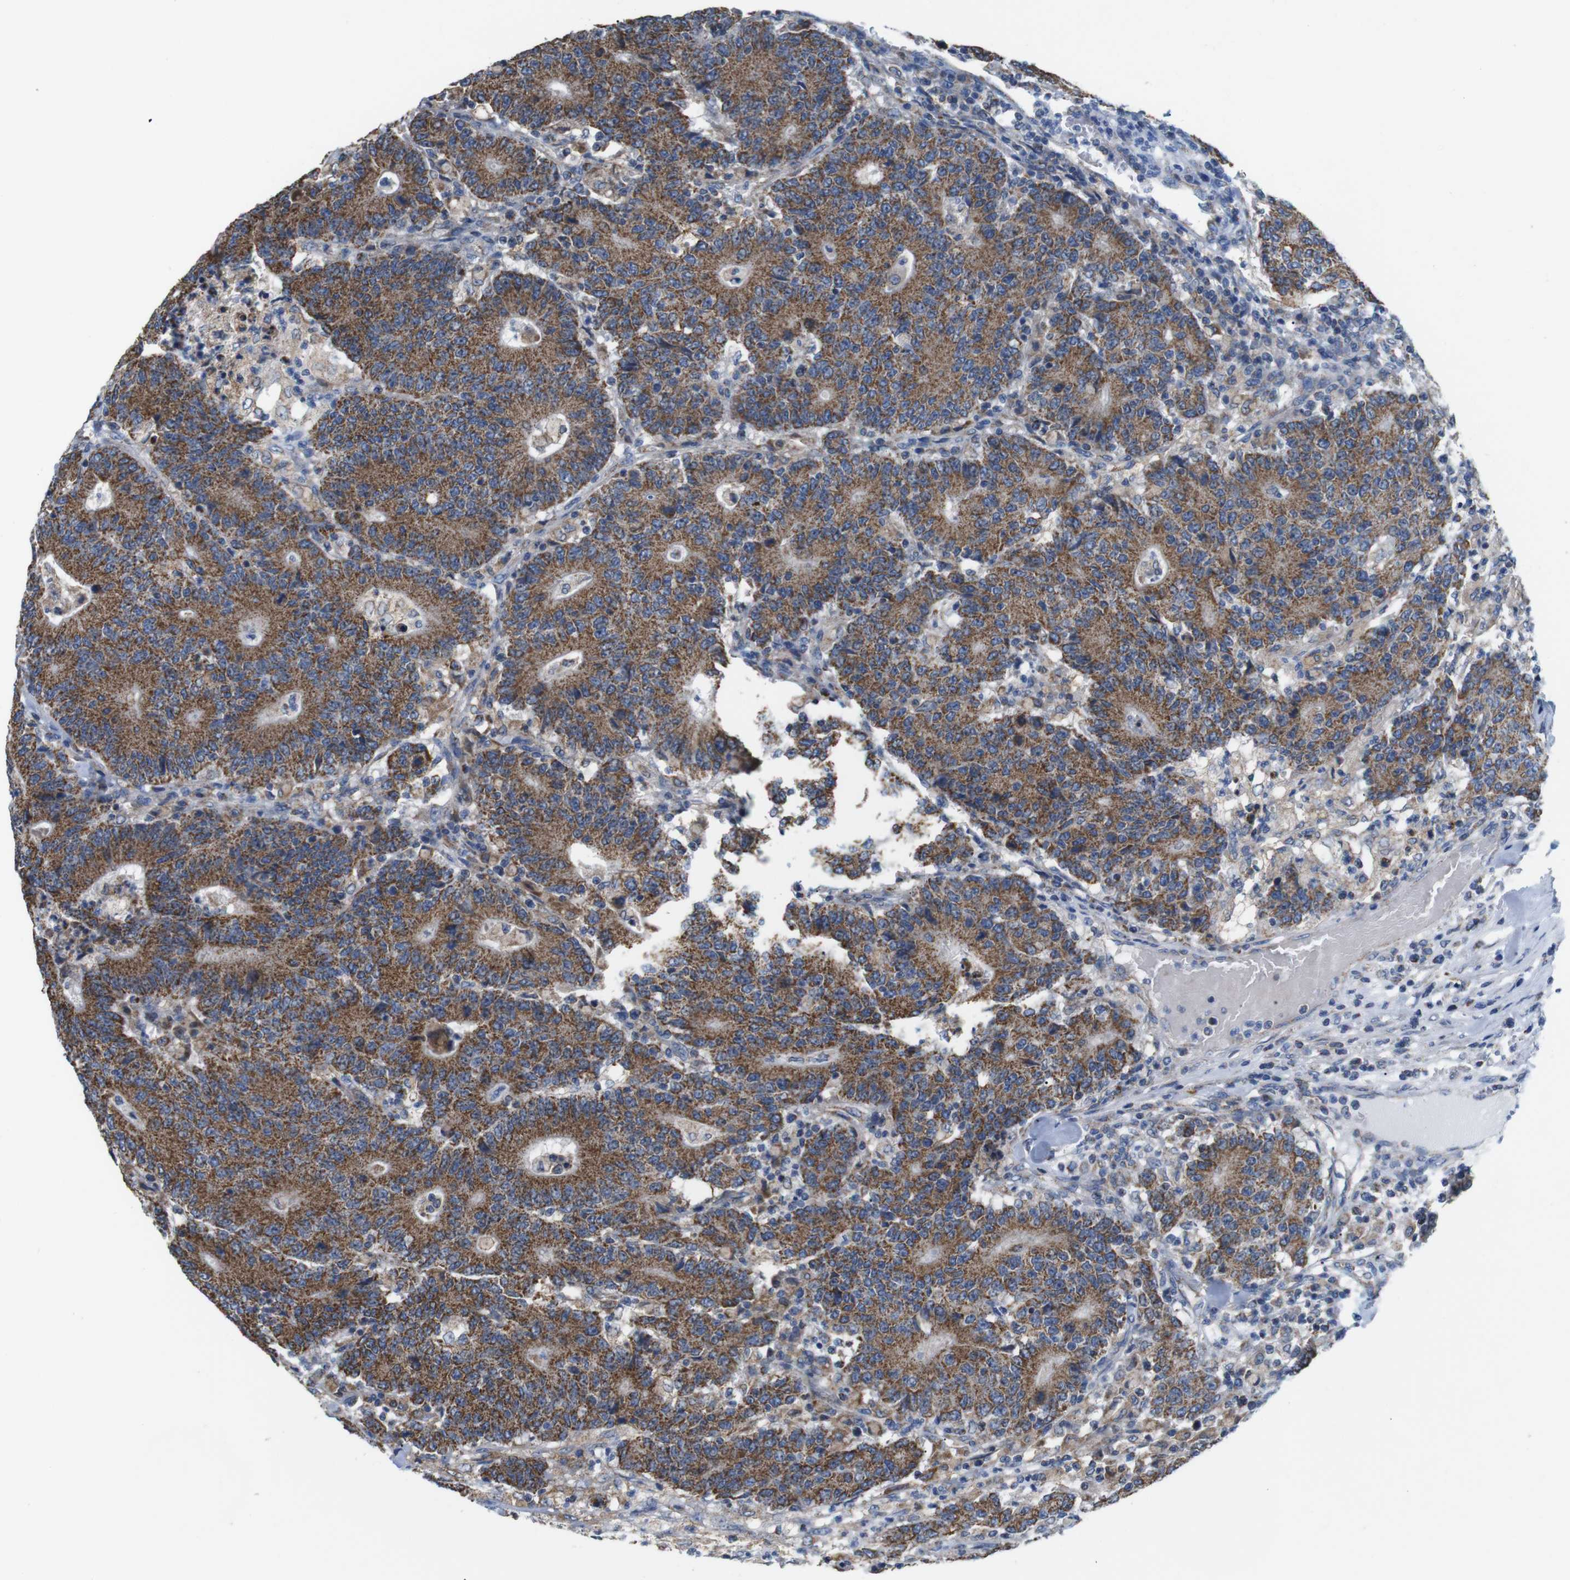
{"staining": {"intensity": "moderate", "quantity": ">75%", "location": "cytoplasmic/membranous"}, "tissue": "colorectal cancer", "cell_type": "Tumor cells", "image_type": "cancer", "snomed": [{"axis": "morphology", "description": "Normal tissue, NOS"}, {"axis": "morphology", "description": "Adenocarcinoma, NOS"}, {"axis": "topography", "description": "Colon"}], "caption": "Colorectal cancer (adenocarcinoma) stained for a protein (brown) exhibits moderate cytoplasmic/membranous positive positivity in approximately >75% of tumor cells.", "gene": "F2RL1", "patient": {"sex": "female", "age": 75}}